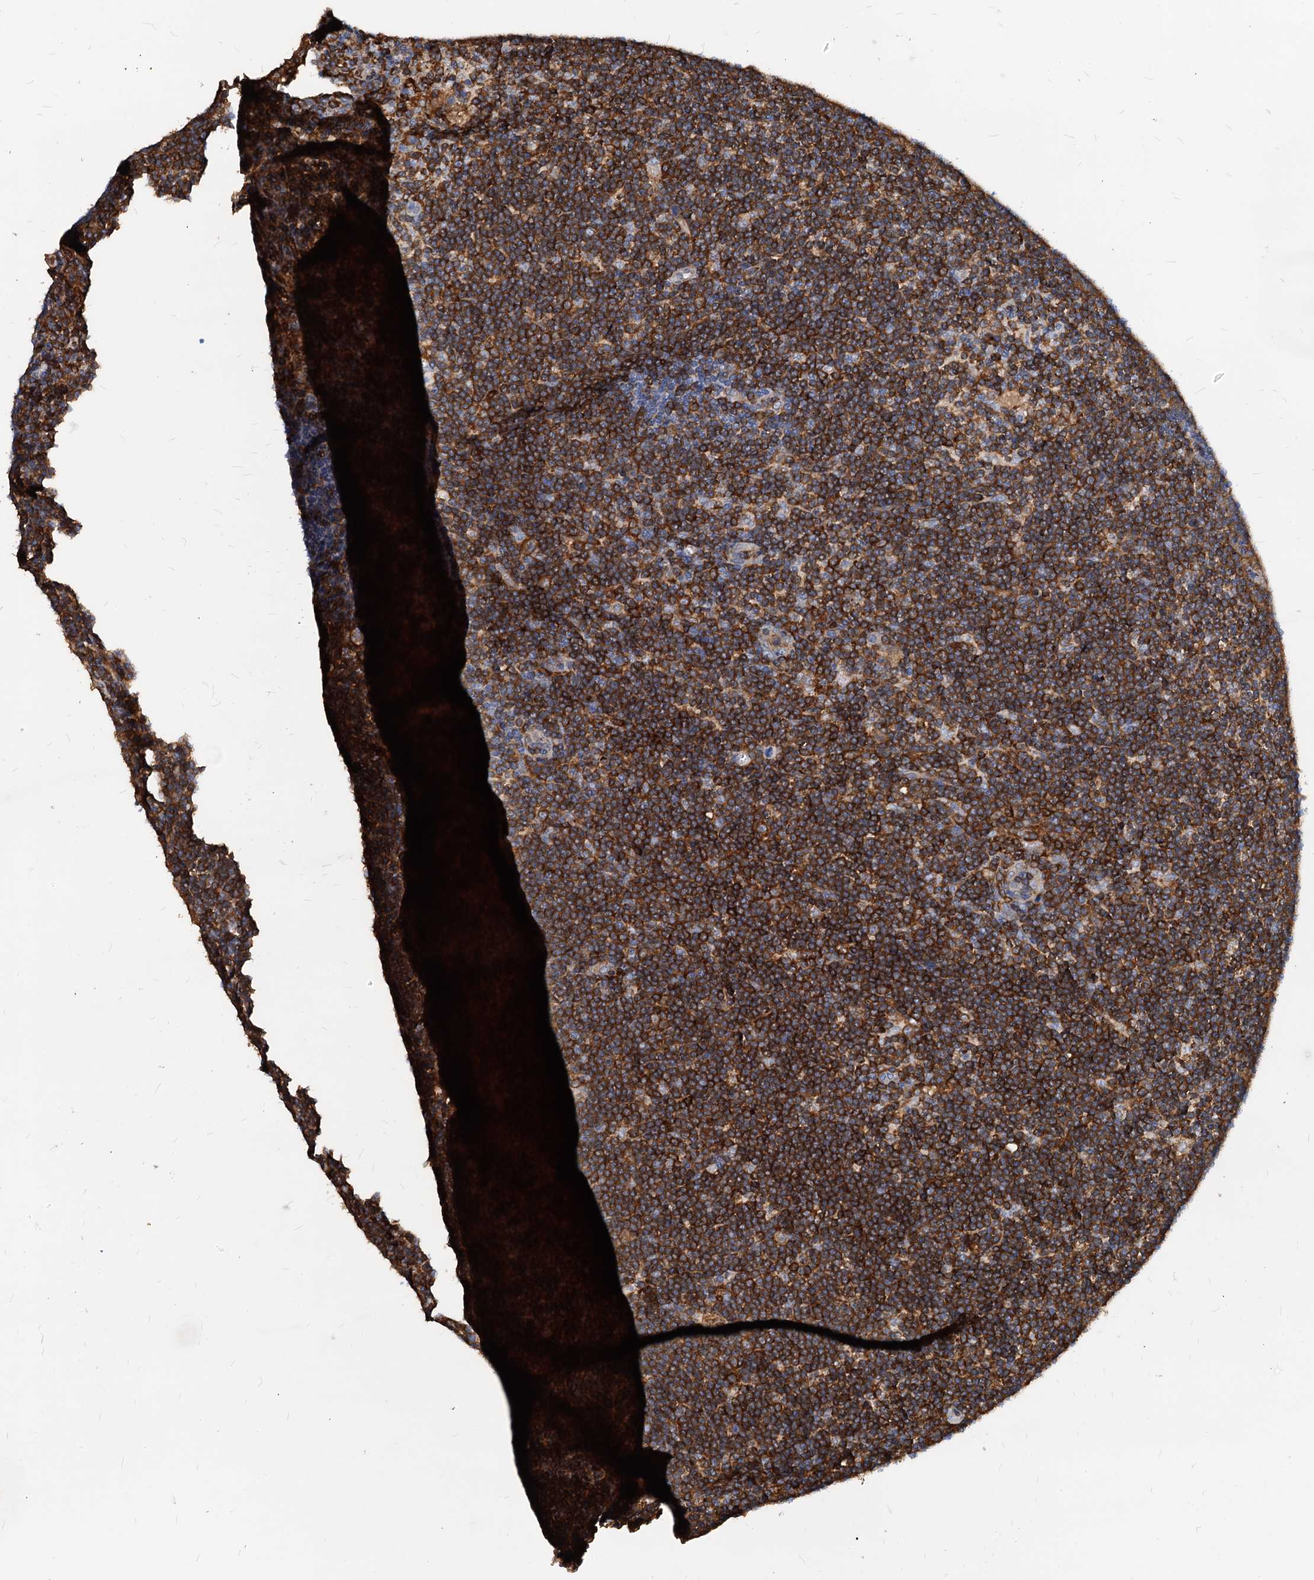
{"staining": {"intensity": "strong", "quantity": "<25%", "location": "cytoplasmic/membranous"}, "tissue": "lymph node", "cell_type": "Germinal center cells", "image_type": "normal", "snomed": [{"axis": "morphology", "description": "Normal tissue, NOS"}, {"axis": "topography", "description": "Lymph node"}], "caption": "This micrograph shows IHC staining of benign lymph node, with medium strong cytoplasmic/membranous staining in approximately <25% of germinal center cells.", "gene": "LCP2", "patient": {"sex": "male", "age": 24}}